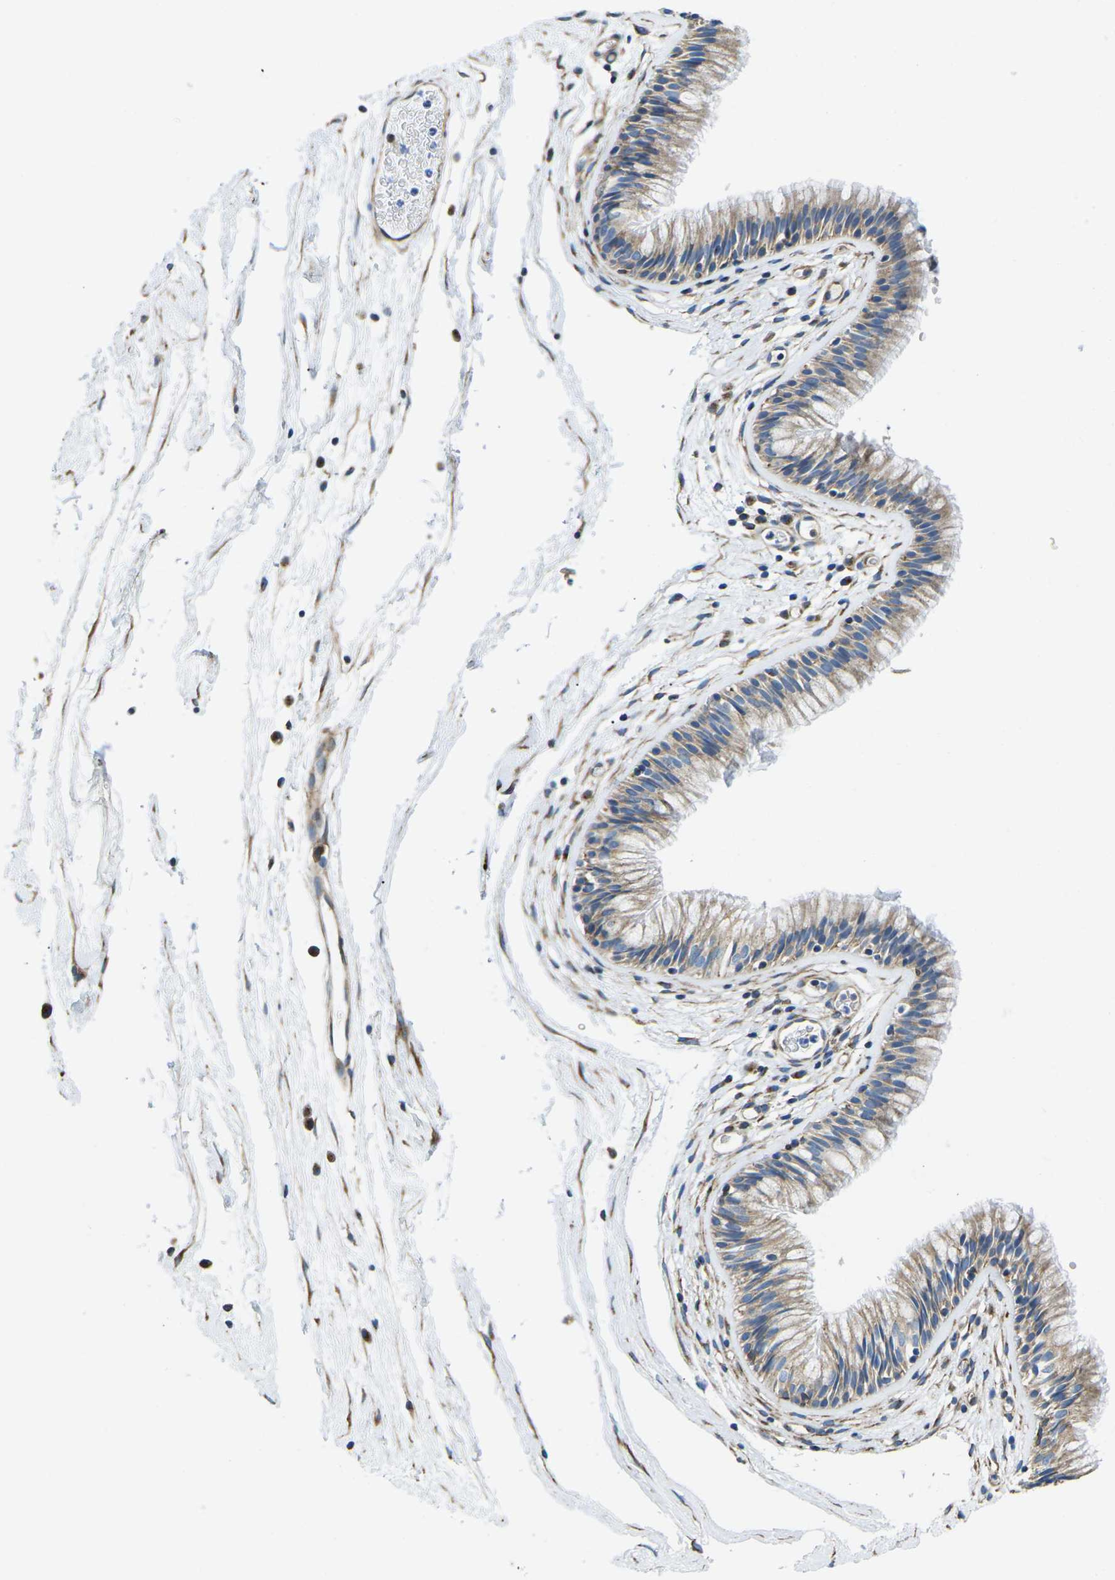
{"staining": {"intensity": "moderate", "quantity": ">75%", "location": "cytoplasmic/membranous"}, "tissue": "nasopharynx", "cell_type": "Respiratory epithelial cells", "image_type": "normal", "snomed": [{"axis": "morphology", "description": "Normal tissue, NOS"}, {"axis": "morphology", "description": "Inflammation, NOS"}, {"axis": "topography", "description": "Nasopharynx"}], "caption": "Unremarkable nasopharynx was stained to show a protein in brown. There is medium levels of moderate cytoplasmic/membranous staining in about >75% of respiratory epithelial cells.", "gene": "TMEFF2", "patient": {"sex": "male", "age": 48}}